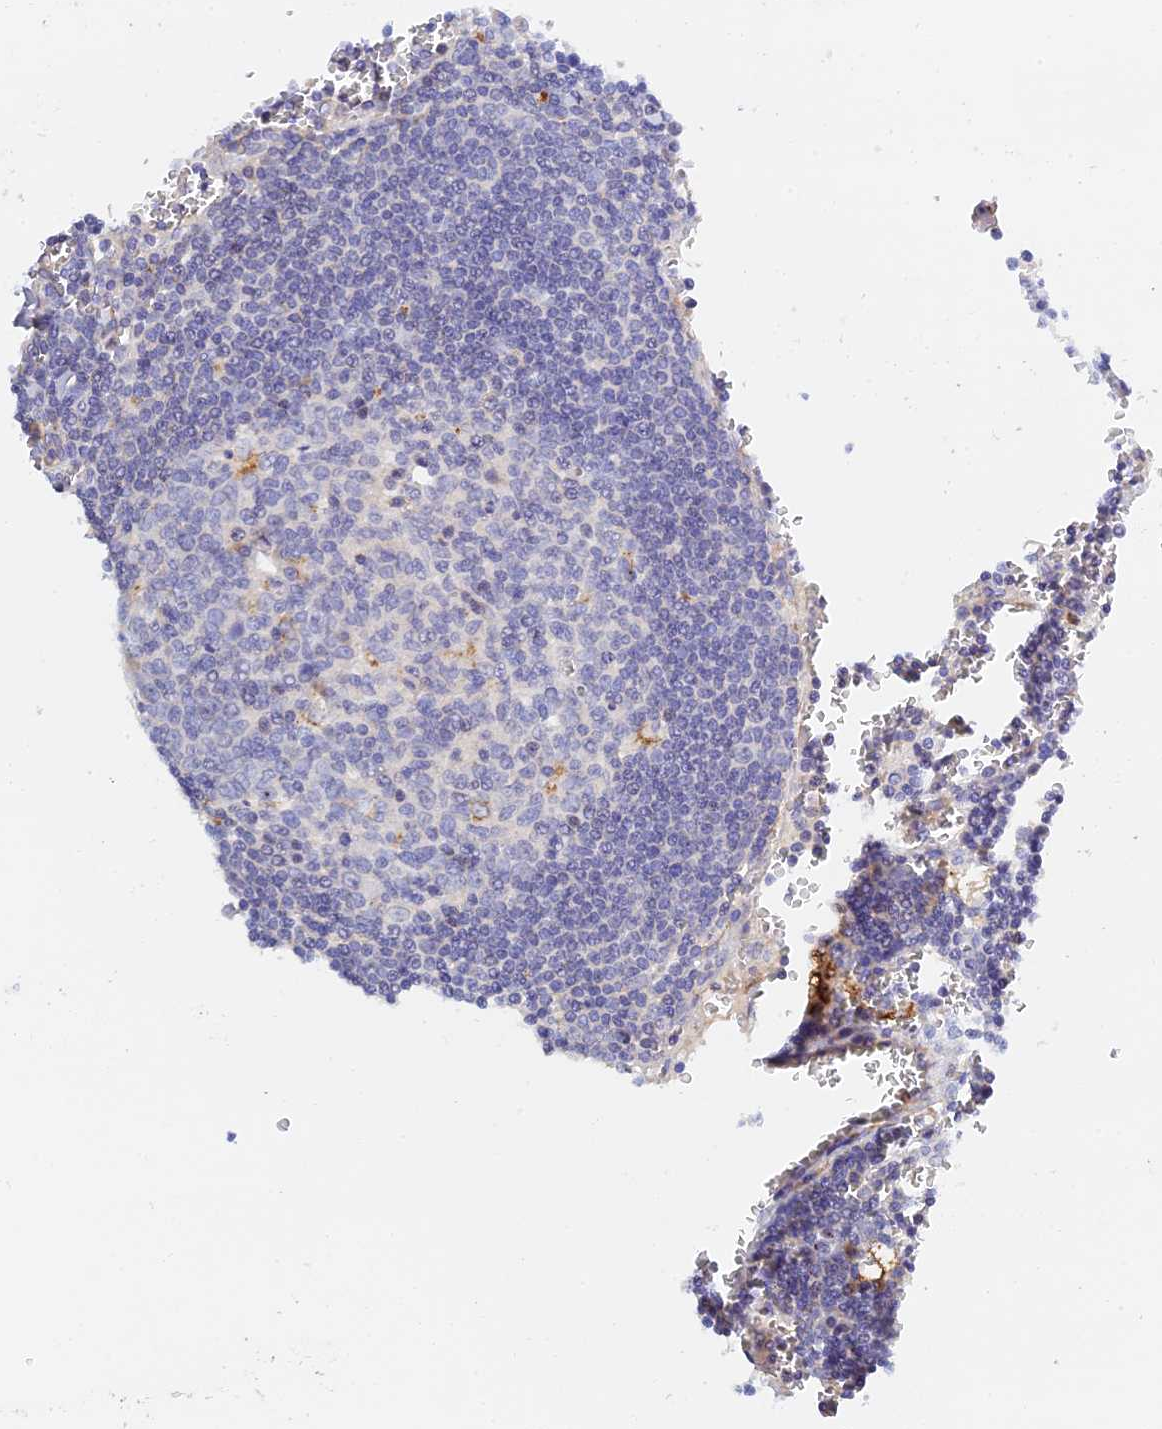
{"staining": {"intensity": "moderate", "quantity": "<25%", "location": "cytoplasmic/membranous"}, "tissue": "lymph node", "cell_type": "Germinal center cells", "image_type": "normal", "snomed": [{"axis": "morphology", "description": "Normal tissue, NOS"}, {"axis": "topography", "description": "Lymph node"}], "caption": "Normal lymph node was stained to show a protein in brown. There is low levels of moderate cytoplasmic/membranous staining in approximately <25% of germinal center cells.", "gene": "RPGRIP1L", "patient": {"sex": "female", "age": 73}}